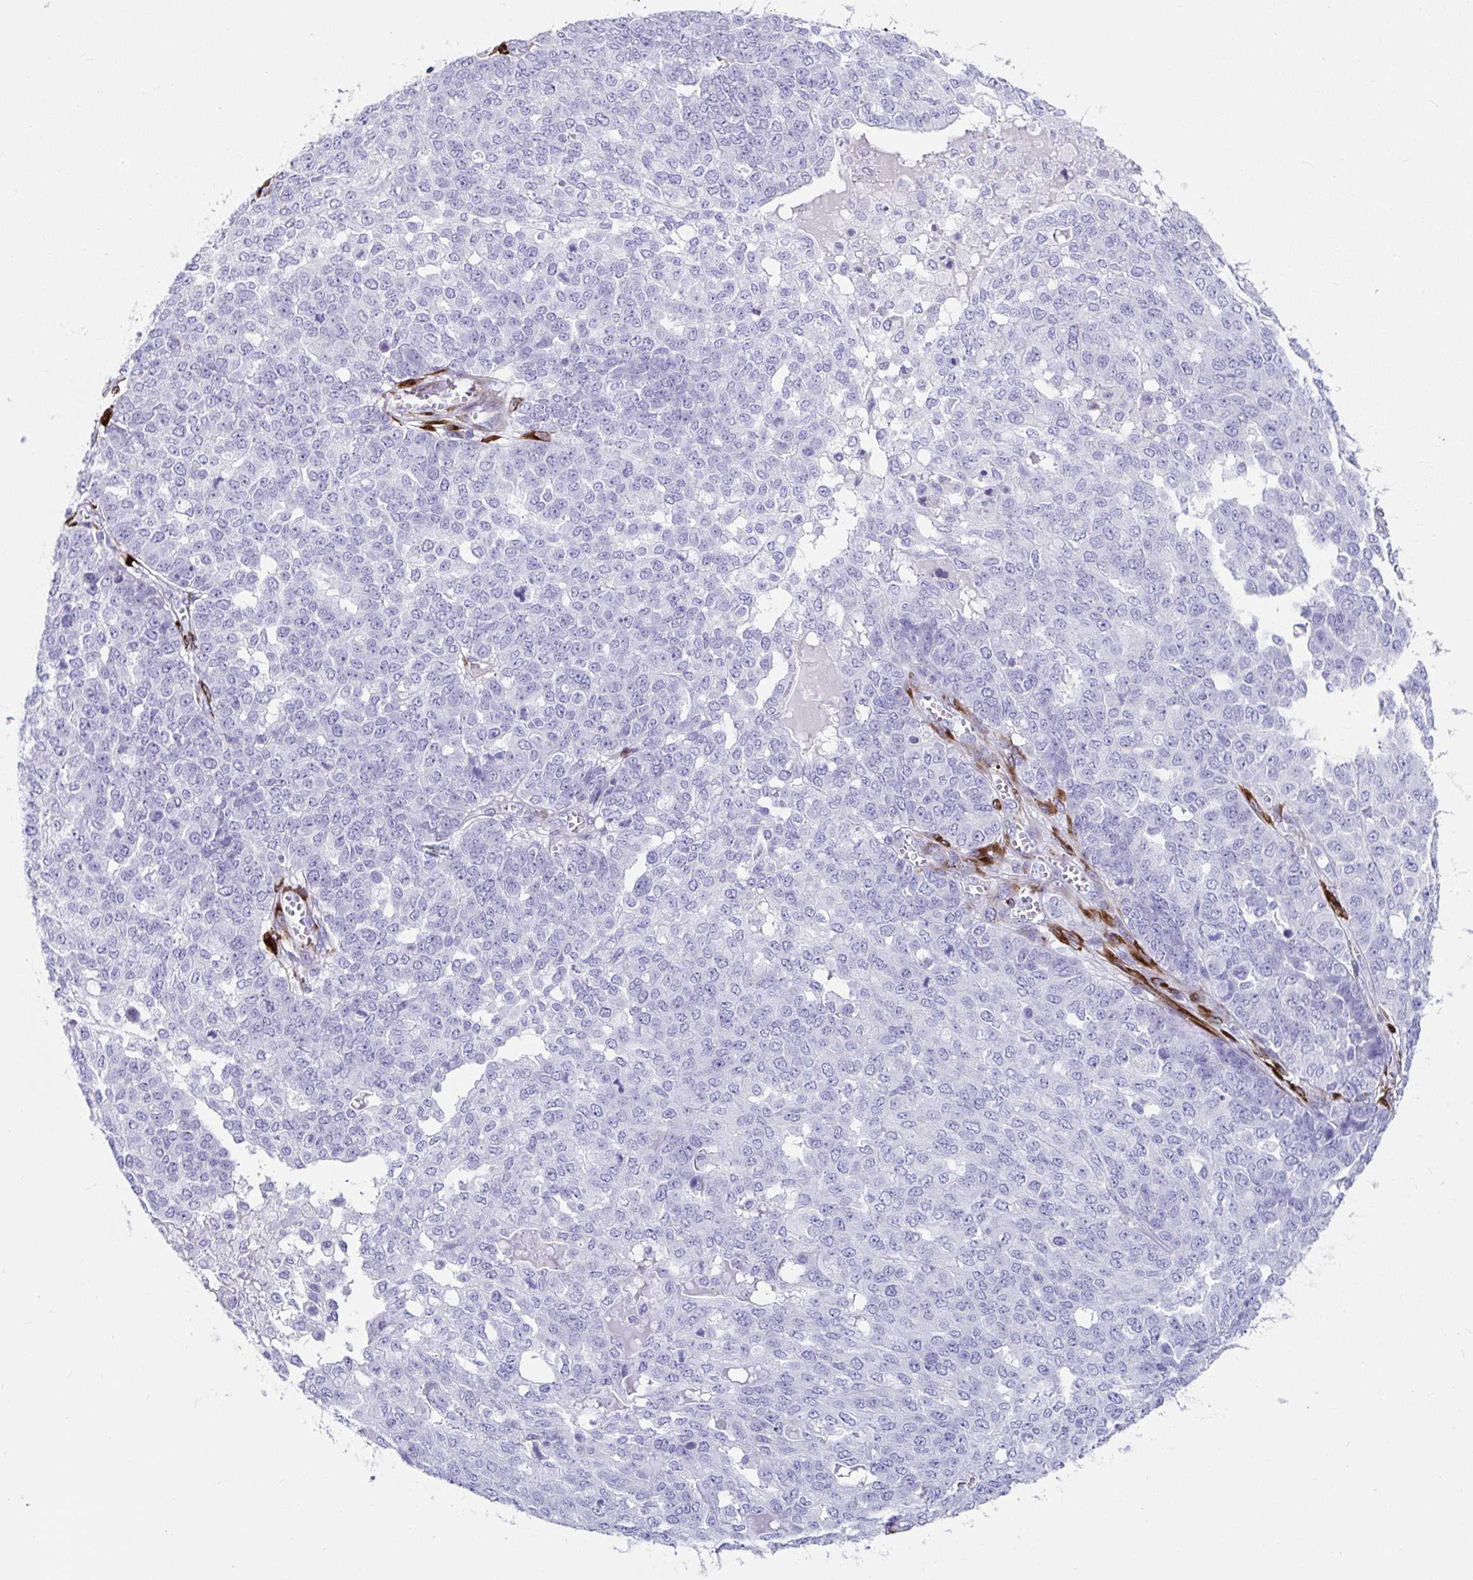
{"staining": {"intensity": "negative", "quantity": "none", "location": "none"}, "tissue": "ovarian cancer", "cell_type": "Tumor cells", "image_type": "cancer", "snomed": [{"axis": "morphology", "description": "Cystadenocarcinoma, serous, NOS"}, {"axis": "topography", "description": "Soft tissue"}, {"axis": "topography", "description": "Ovary"}], "caption": "Ovarian serous cystadenocarcinoma was stained to show a protein in brown. There is no significant expression in tumor cells.", "gene": "GRXCR2", "patient": {"sex": "female", "age": 57}}